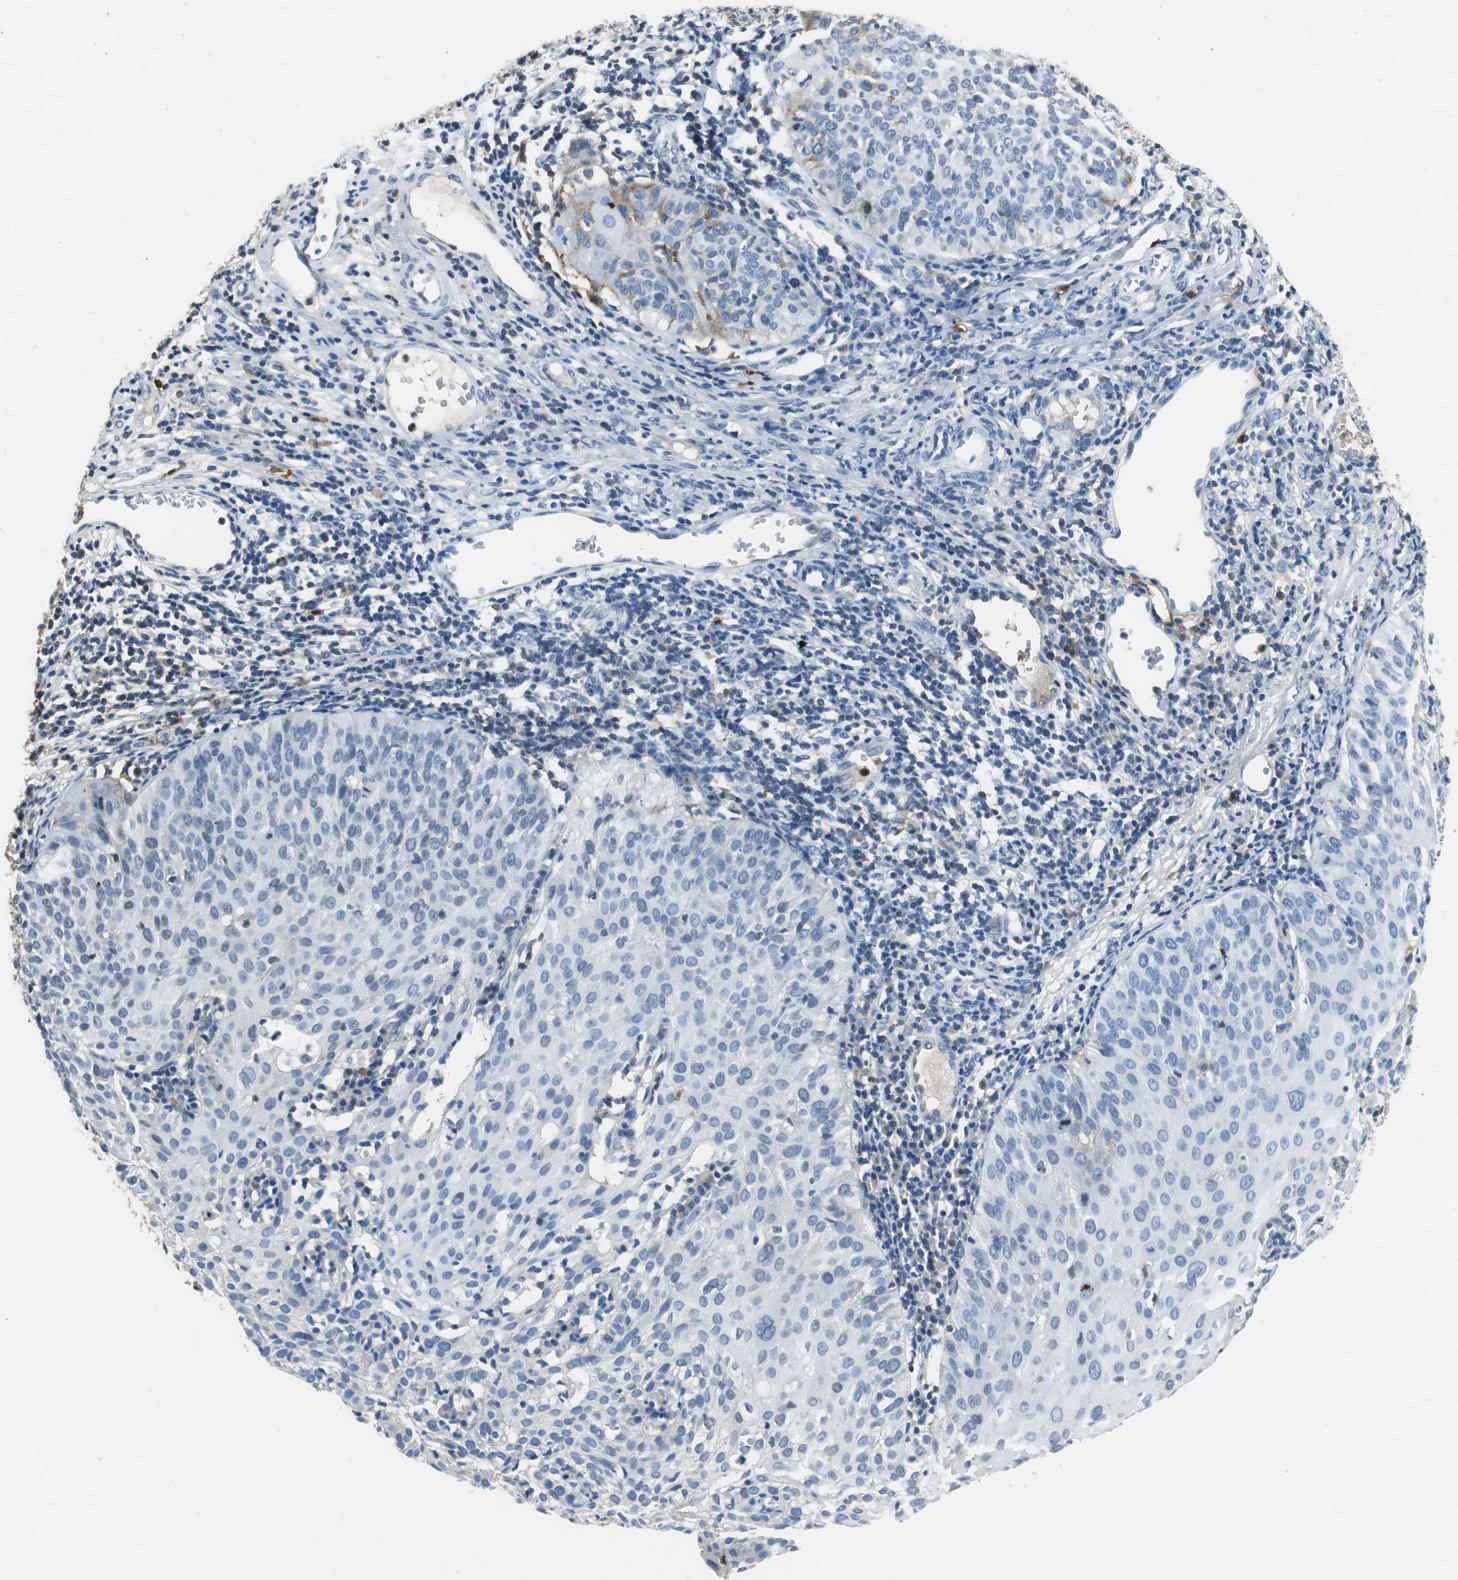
{"staining": {"intensity": "negative", "quantity": "none", "location": "none"}, "tissue": "cervical cancer", "cell_type": "Tumor cells", "image_type": "cancer", "snomed": [{"axis": "morphology", "description": "Squamous cell carcinoma, NOS"}, {"axis": "topography", "description": "Cervix"}], "caption": "There is no significant positivity in tumor cells of cervical squamous cell carcinoma. (Stains: DAB (3,3'-diaminobenzidine) IHC with hematoxylin counter stain, Microscopy: brightfield microscopy at high magnification).", "gene": "ORM1", "patient": {"sex": "female", "age": 38}}